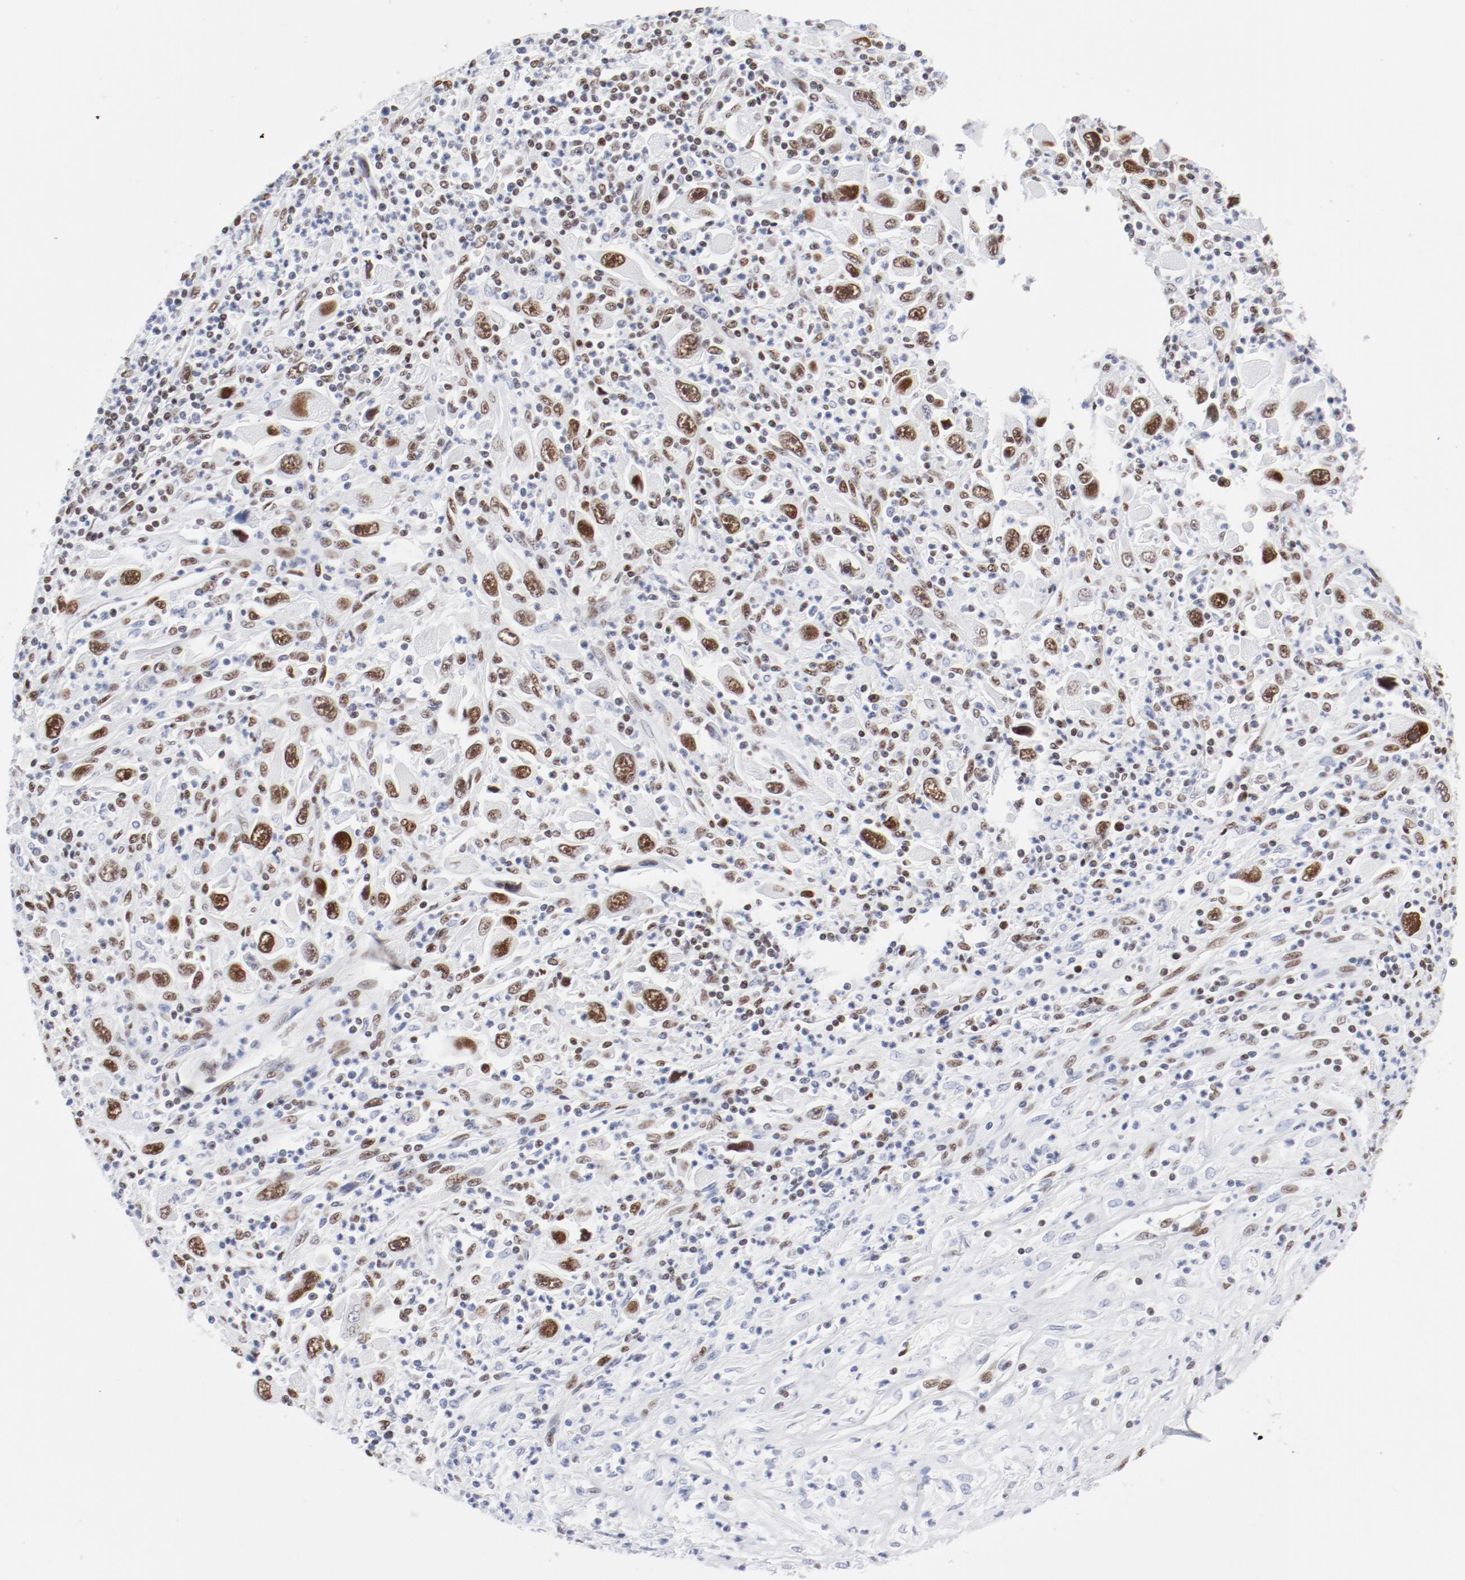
{"staining": {"intensity": "moderate", "quantity": ">75%", "location": "nuclear"}, "tissue": "melanoma", "cell_type": "Tumor cells", "image_type": "cancer", "snomed": [{"axis": "morphology", "description": "Malignant melanoma, Metastatic site"}, {"axis": "topography", "description": "Skin"}], "caption": "Moderate nuclear positivity for a protein is seen in approximately >75% of tumor cells of malignant melanoma (metastatic site) using IHC.", "gene": "ATF2", "patient": {"sex": "female", "age": 56}}